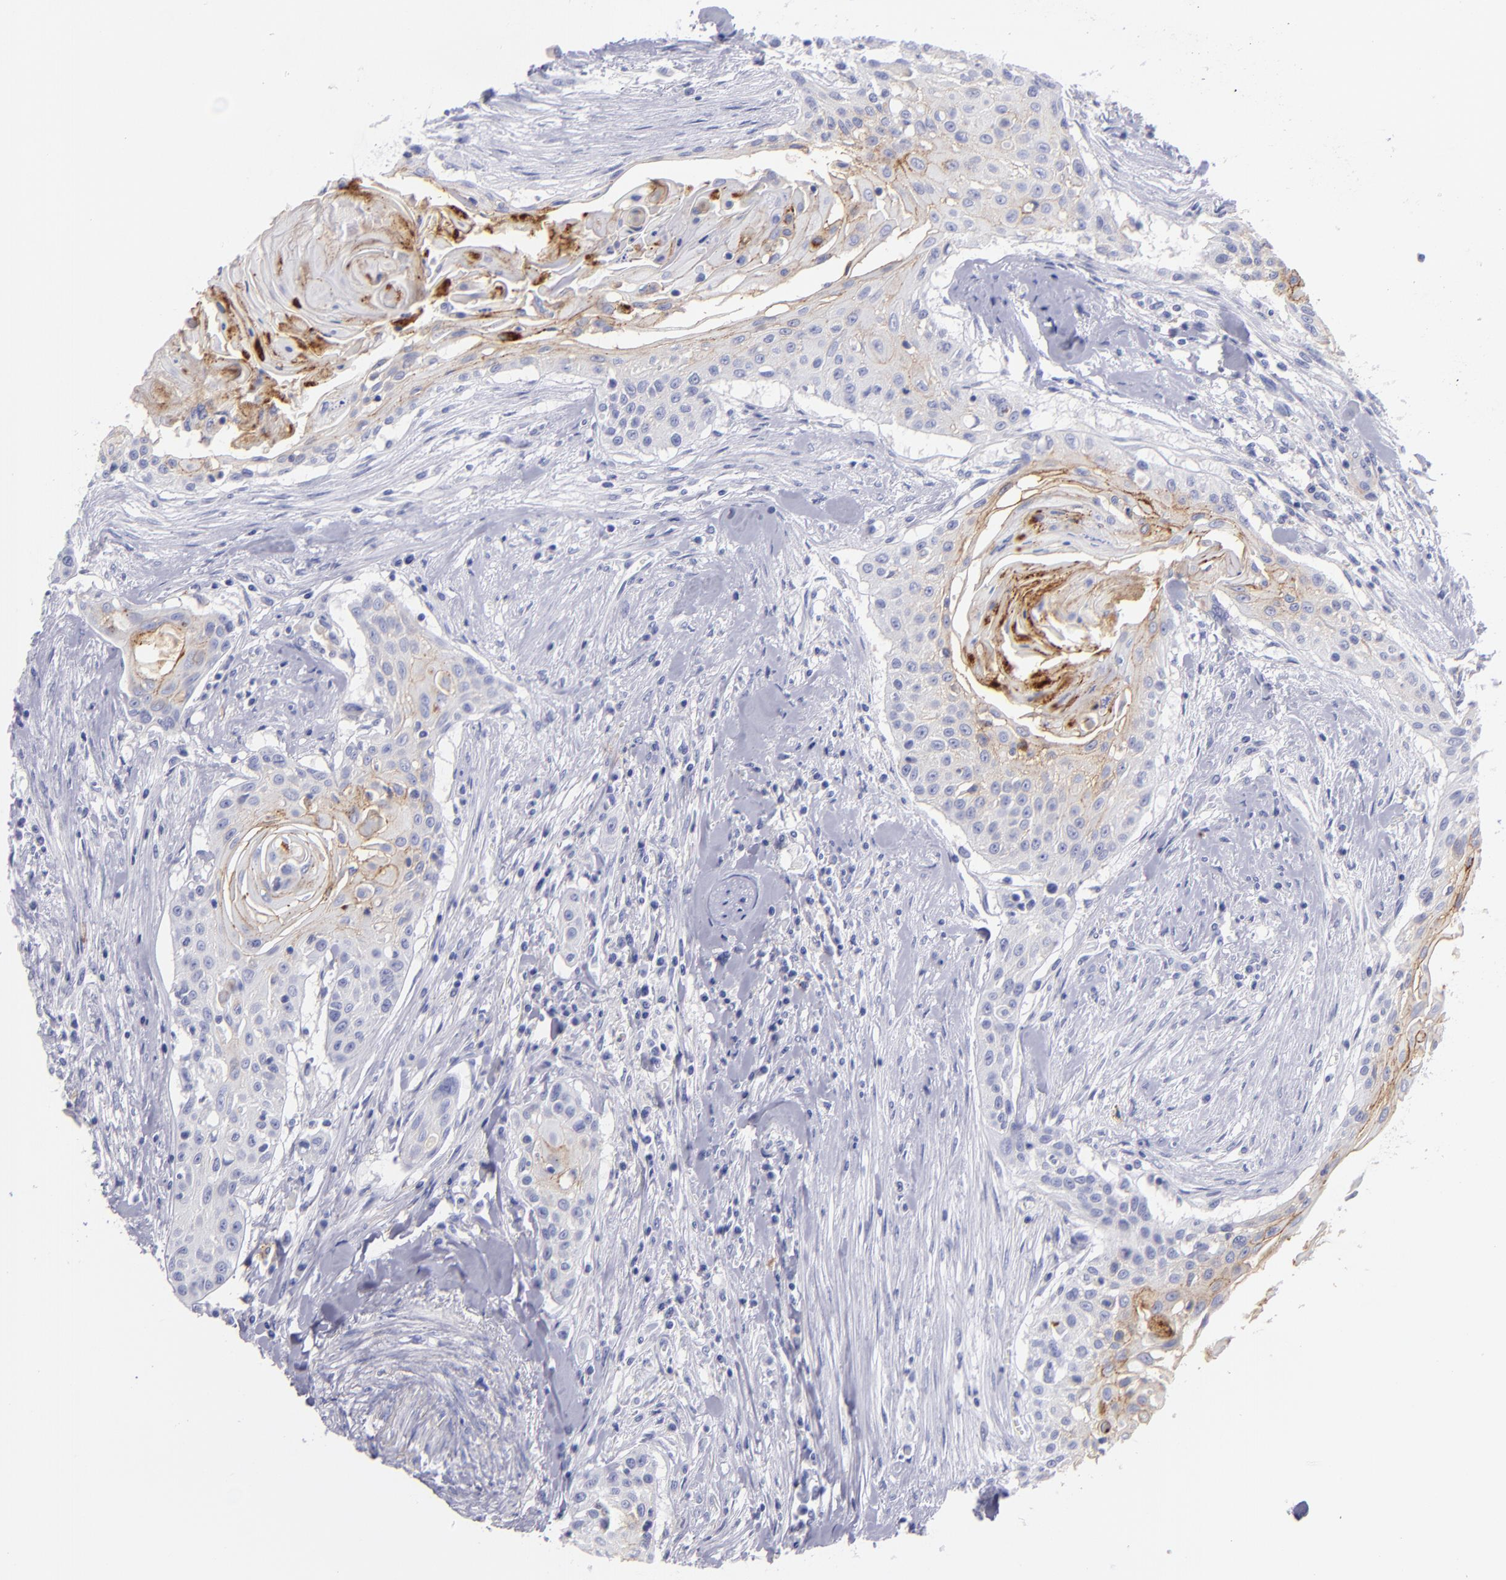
{"staining": {"intensity": "negative", "quantity": "none", "location": "none"}, "tissue": "head and neck cancer", "cell_type": "Tumor cells", "image_type": "cancer", "snomed": [{"axis": "morphology", "description": "Squamous cell carcinoma, NOS"}, {"axis": "morphology", "description": "Squamous cell carcinoma, metastatic, NOS"}, {"axis": "topography", "description": "Lymph node"}, {"axis": "topography", "description": "Salivary gland"}, {"axis": "topography", "description": "Head-Neck"}], "caption": "This is an IHC histopathology image of head and neck metastatic squamous cell carcinoma. There is no expression in tumor cells.", "gene": "CD82", "patient": {"sex": "female", "age": 74}}